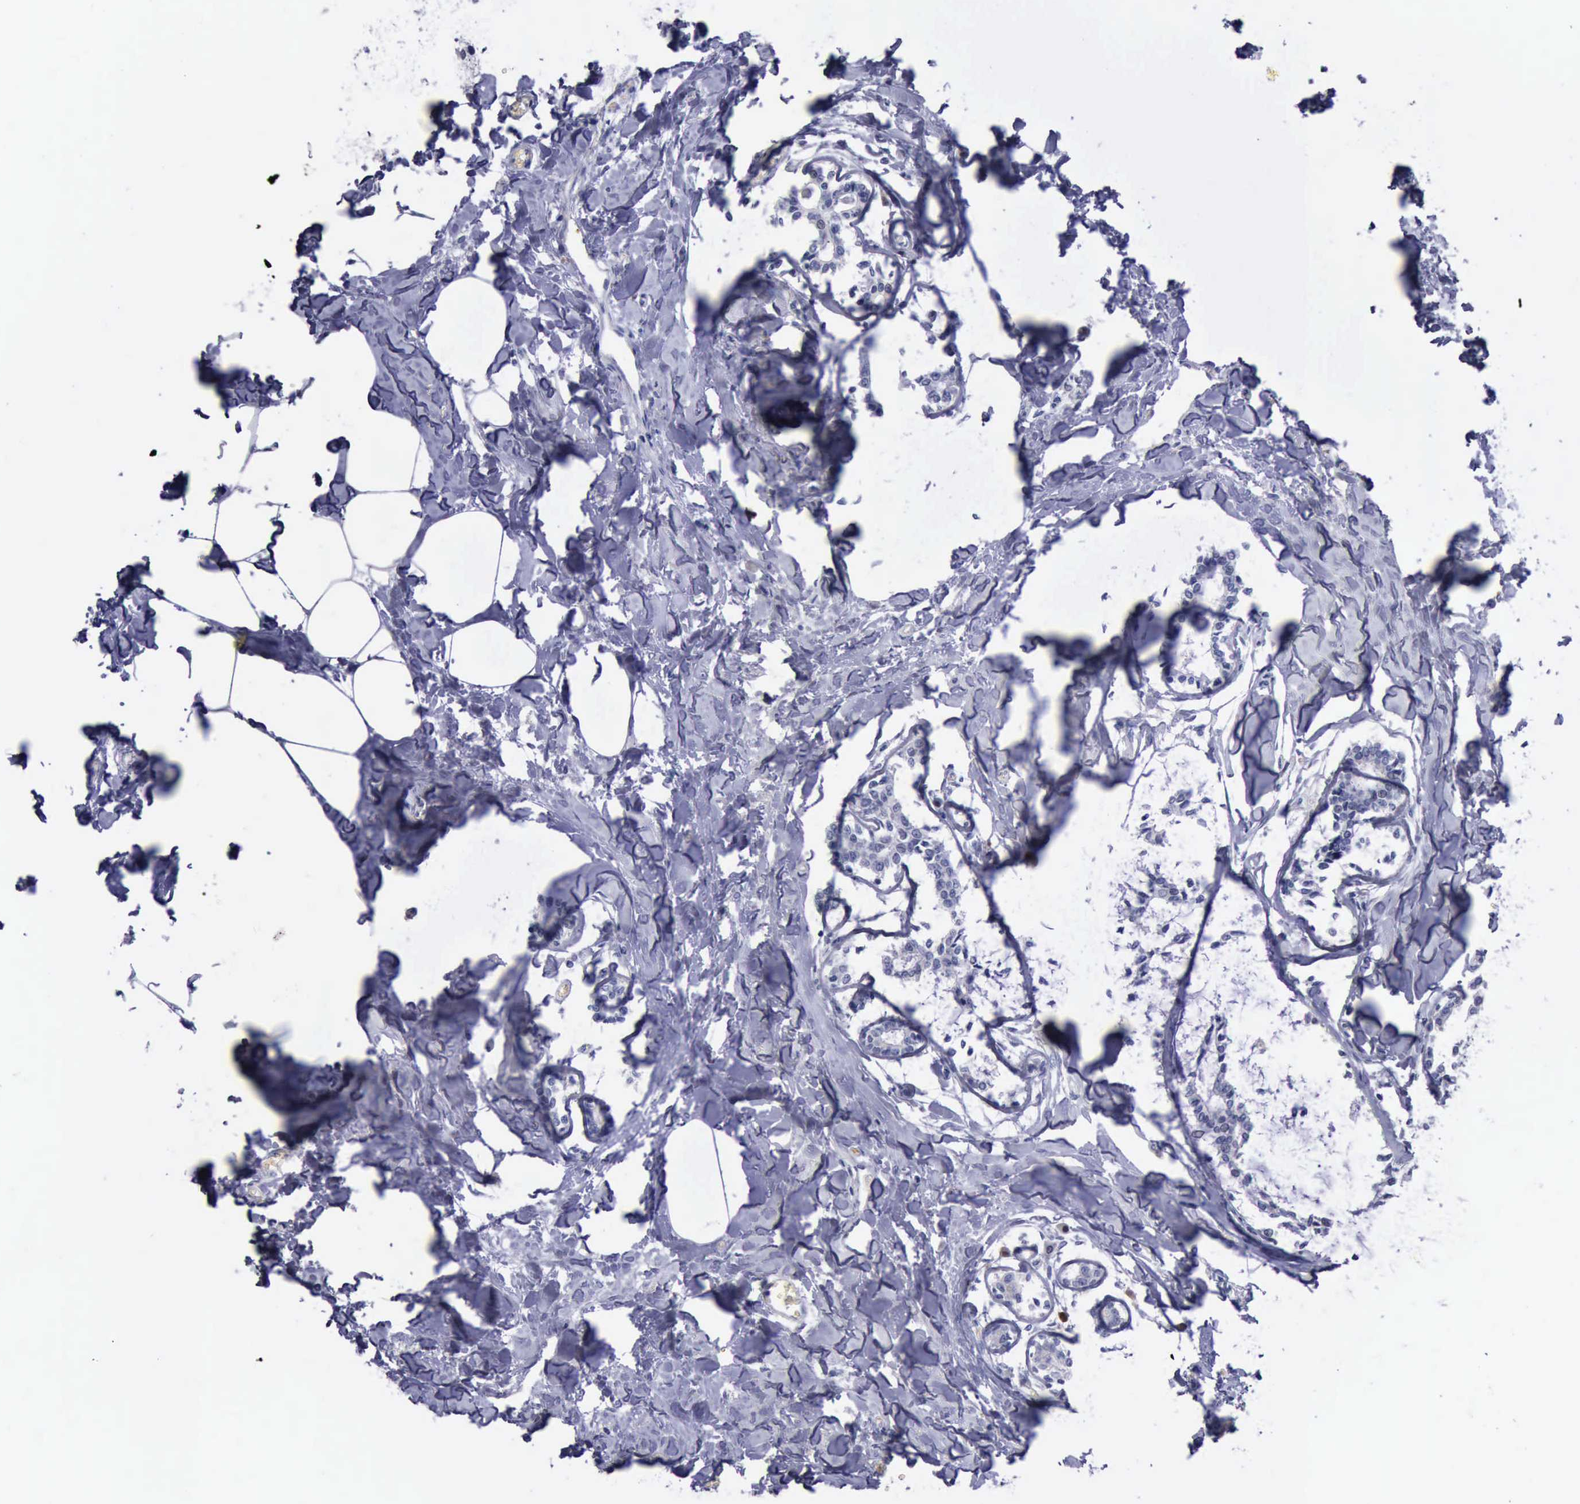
{"staining": {"intensity": "negative", "quantity": "none", "location": "none"}, "tissue": "breast cancer", "cell_type": "Tumor cells", "image_type": "cancer", "snomed": [{"axis": "morphology", "description": "Lobular carcinoma"}, {"axis": "topography", "description": "Breast"}], "caption": "IHC image of neoplastic tissue: lobular carcinoma (breast) stained with DAB (3,3'-diaminobenzidine) shows no significant protein staining in tumor cells.", "gene": "CEP128", "patient": {"sex": "female", "age": 51}}